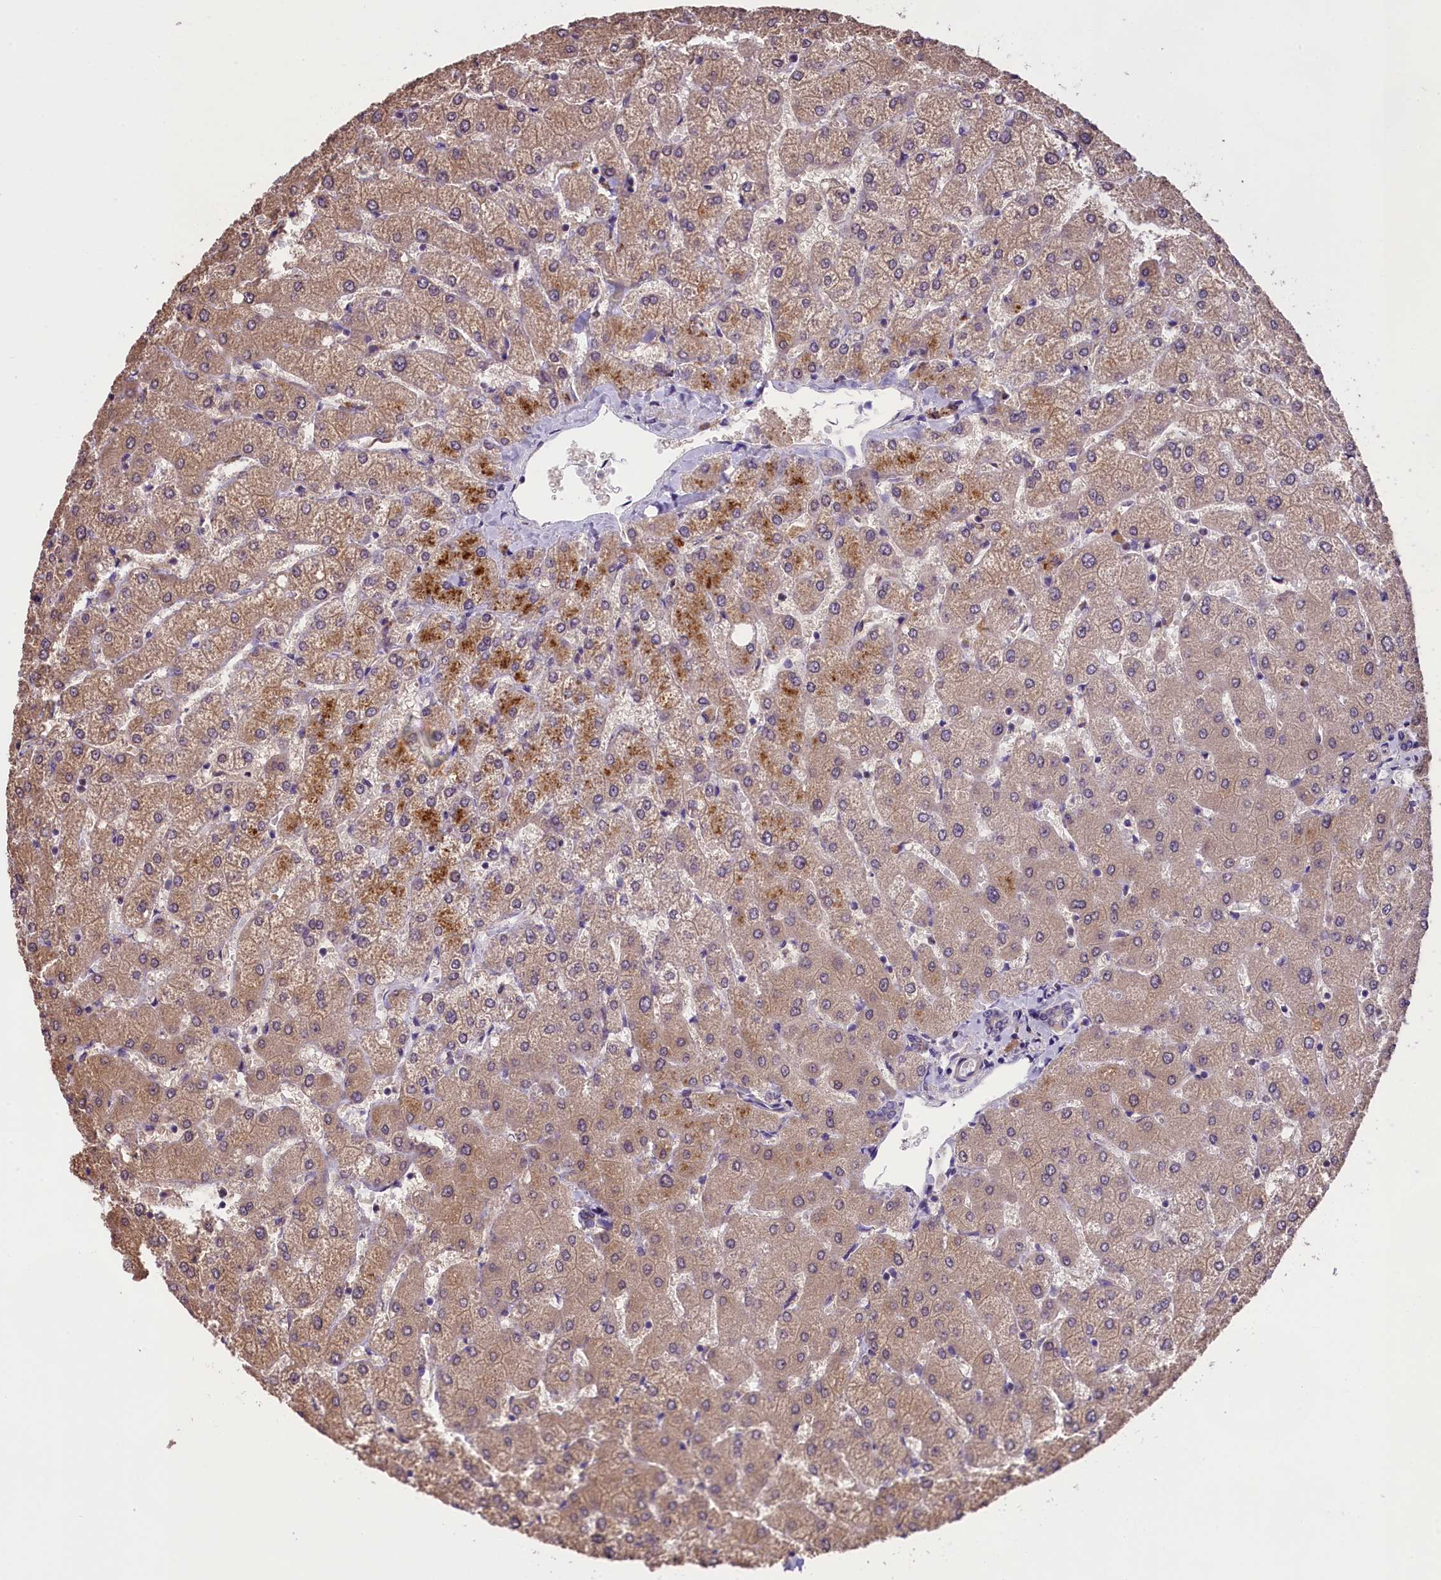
{"staining": {"intensity": "weak", "quantity": "25%-75%", "location": "cytoplasmic/membranous"}, "tissue": "liver", "cell_type": "Cholangiocytes", "image_type": "normal", "snomed": [{"axis": "morphology", "description": "Normal tissue, NOS"}, {"axis": "topography", "description": "Liver"}], "caption": "Cholangiocytes show low levels of weak cytoplasmic/membranous staining in about 25%-75% of cells in unremarkable liver.", "gene": "ABCC10", "patient": {"sex": "female", "age": 54}}